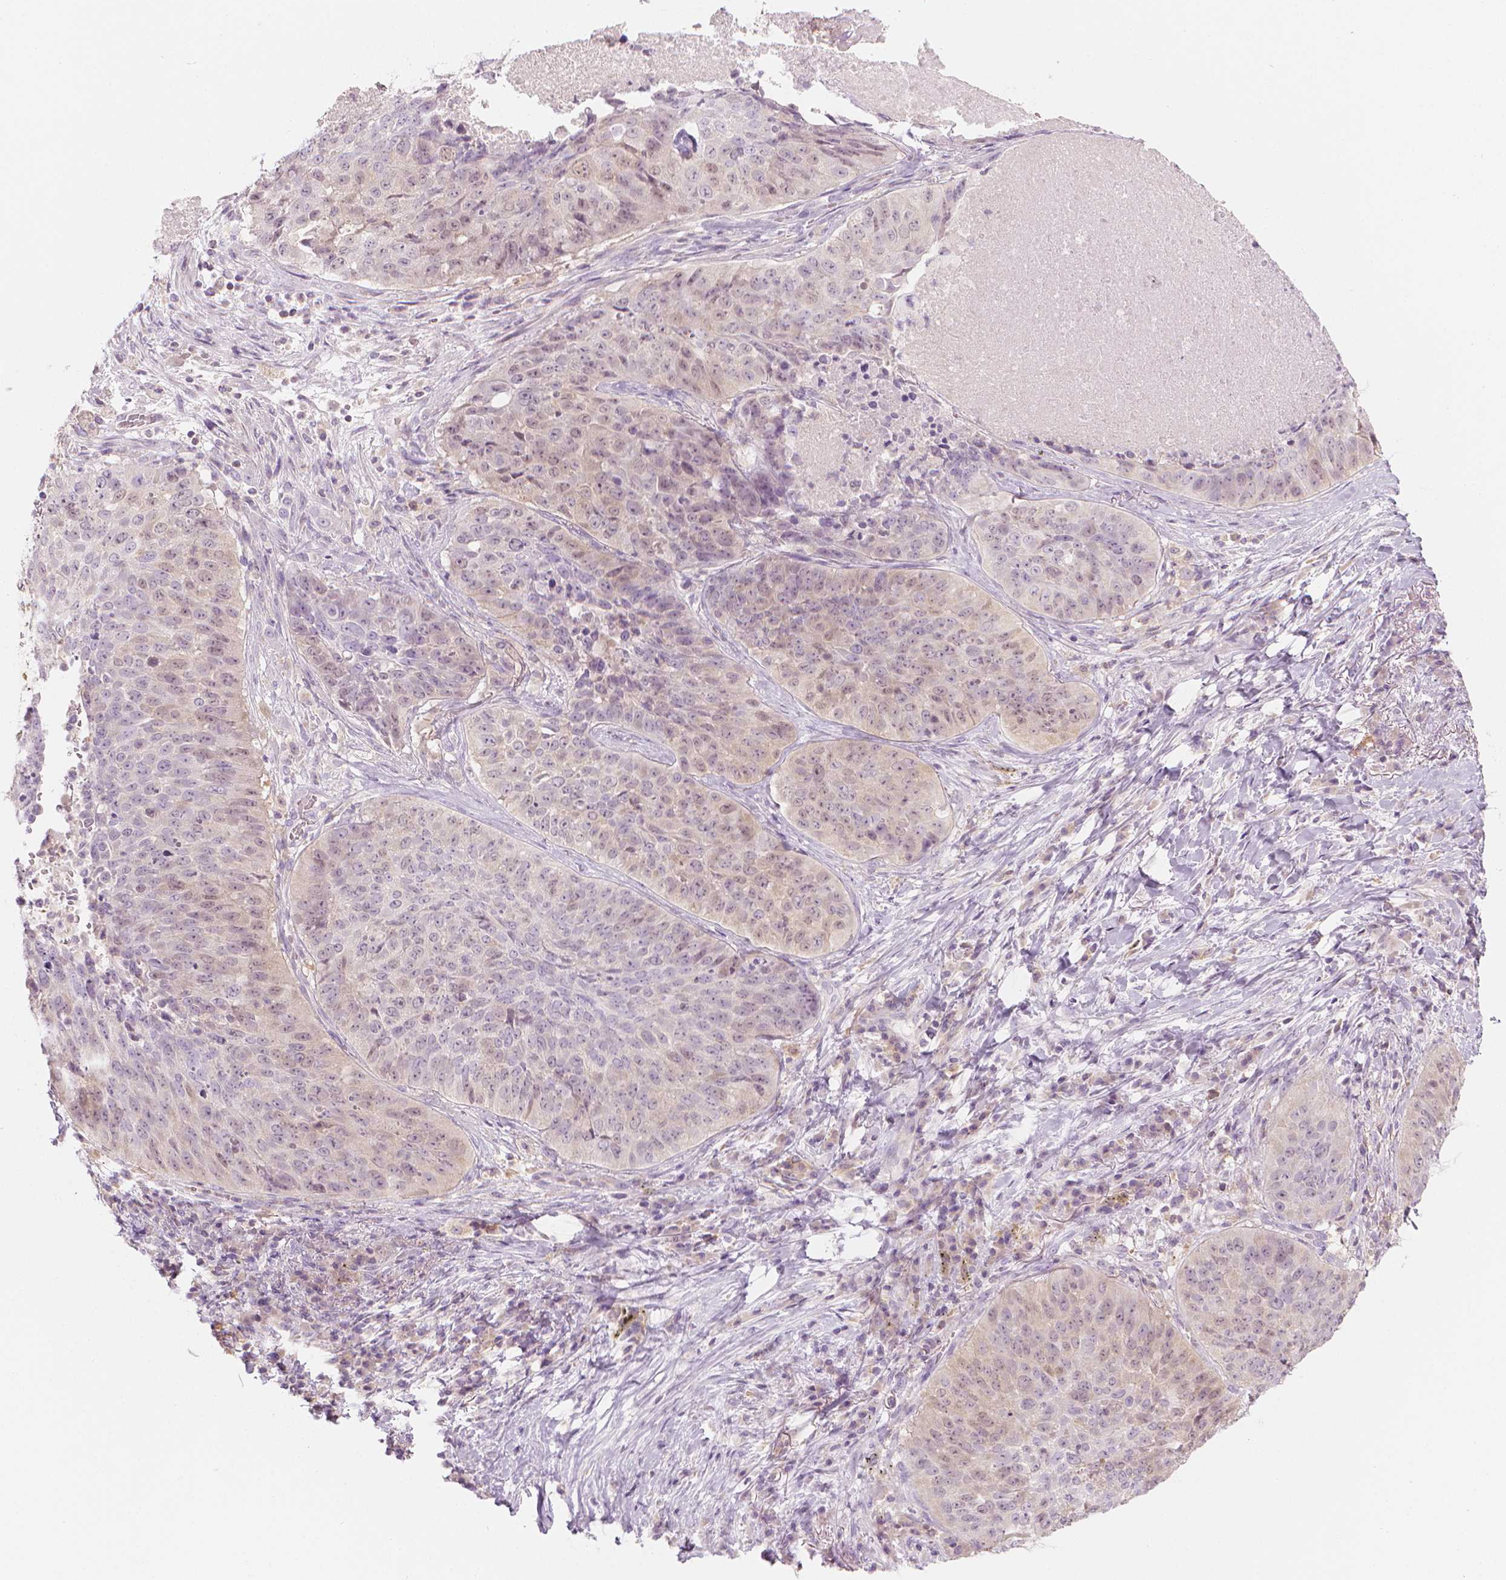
{"staining": {"intensity": "negative", "quantity": "none", "location": "none"}, "tissue": "lung cancer", "cell_type": "Tumor cells", "image_type": "cancer", "snomed": [{"axis": "morphology", "description": "Normal tissue, NOS"}, {"axis": "morphology", "description": "Squamous cell carcinoma, NOS"}, {"axis": "topography", "description": "Bronchus"}, {"axis": "topography", "description": "Lung"}], "caption": "Micrograph shows no protein staining in tumor cells of squamous cell carcinoma (lung) tissue.", "gene": "SHMT1", "patient": {"sex": "male", "age": 64}}